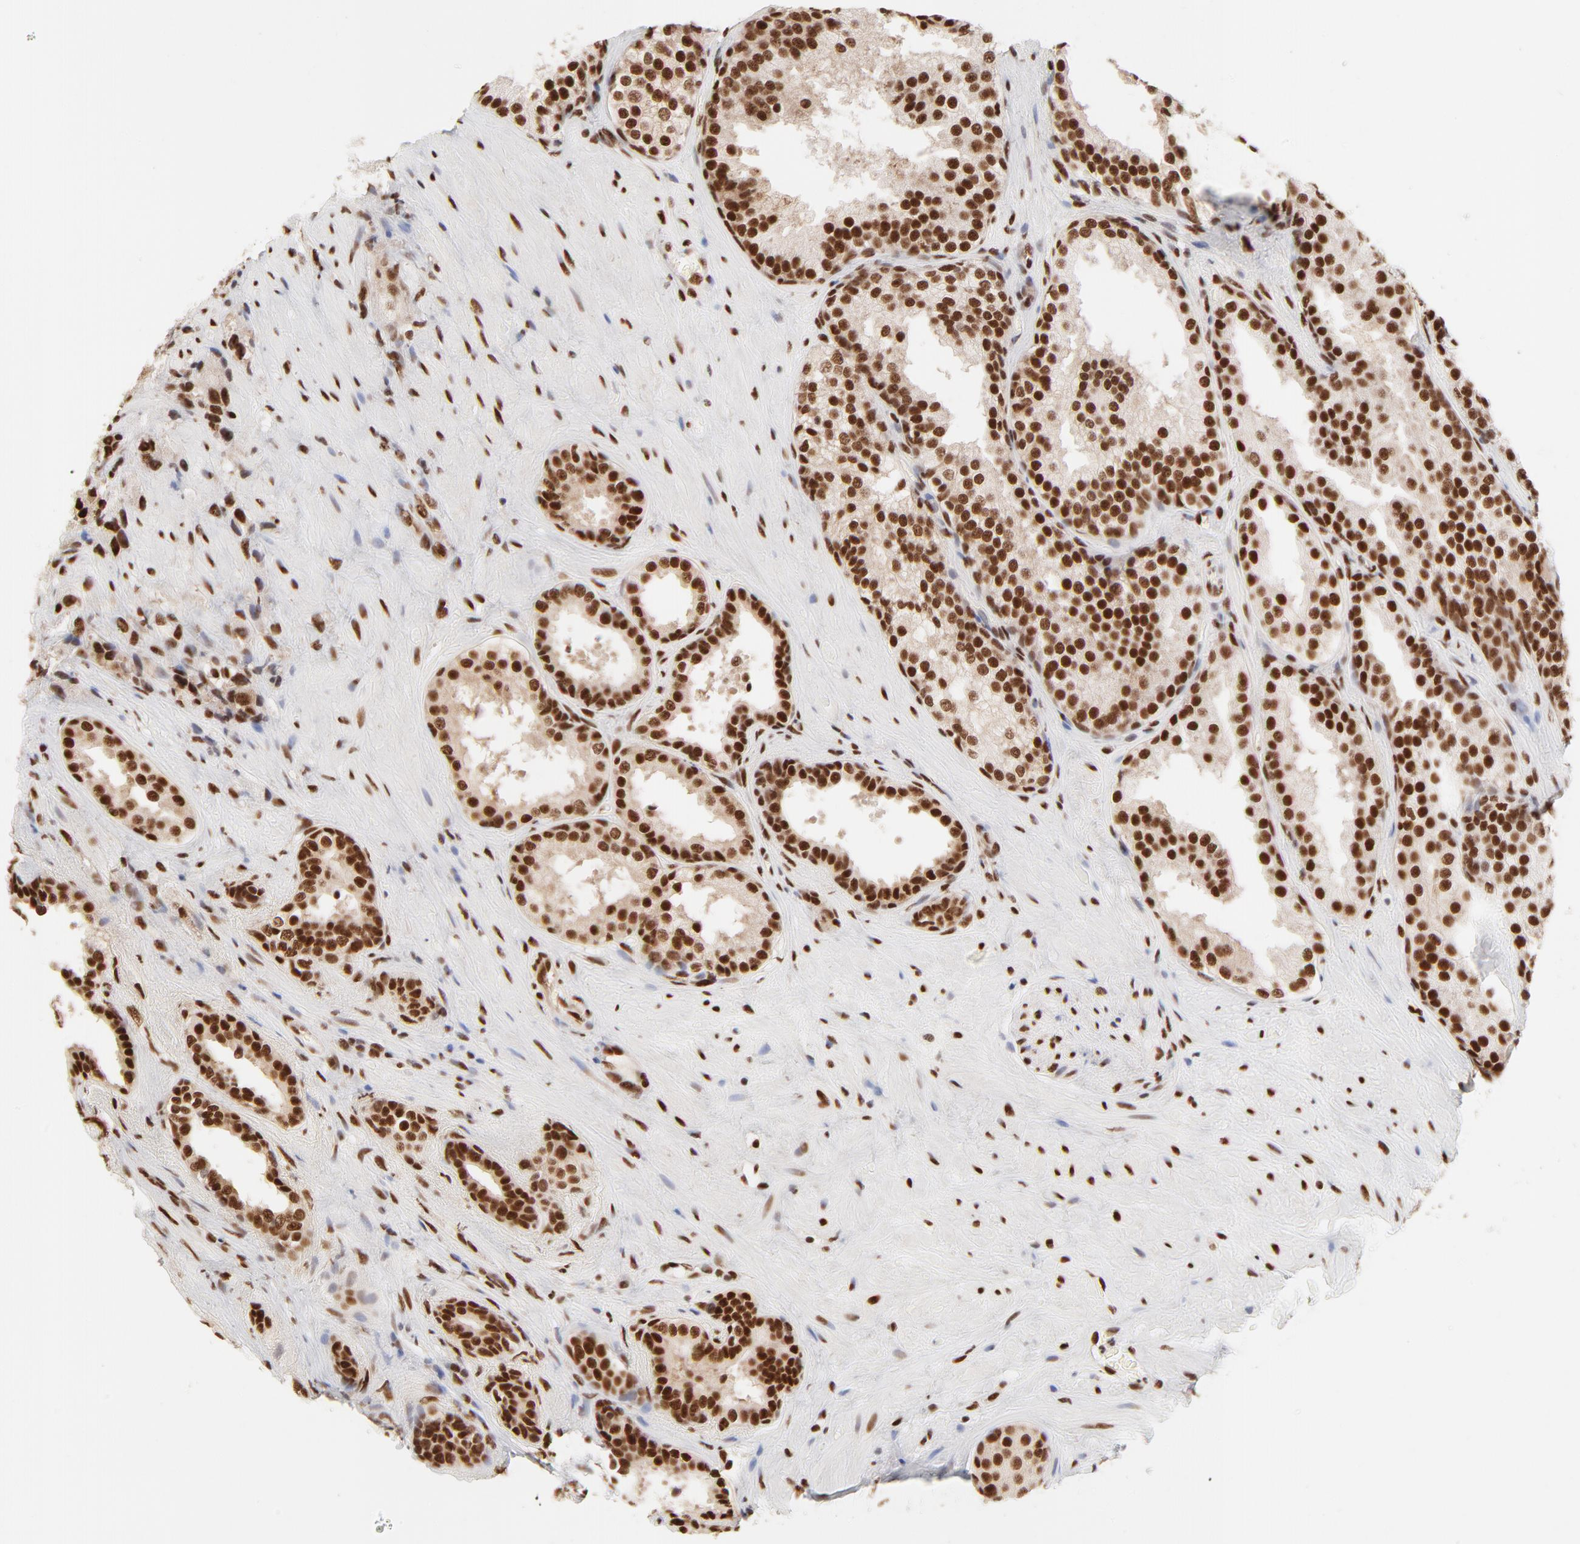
{"staining": {"intensity": "strong", "quantity": ">75%", "location": "nuclear"}, "tissue": "prostate cancer", "cell_type": "Tumor cells", "image_type": "cancer", "snomed": [{"axis": "morphology", "description": "Adenocarcinoma, High grade"}, {"axis": "topography", "description": "Prostate"}], "caption": "An immunohistochemistry image of neoplastic tissue is shown. Protein staining in brown highlights strong nuclear positivity in prostate cancer (high-grade adenocarcinoma) within tumor cells.", "gene": "TARDBP", "patient": {"sex": "male", "age": 70}}